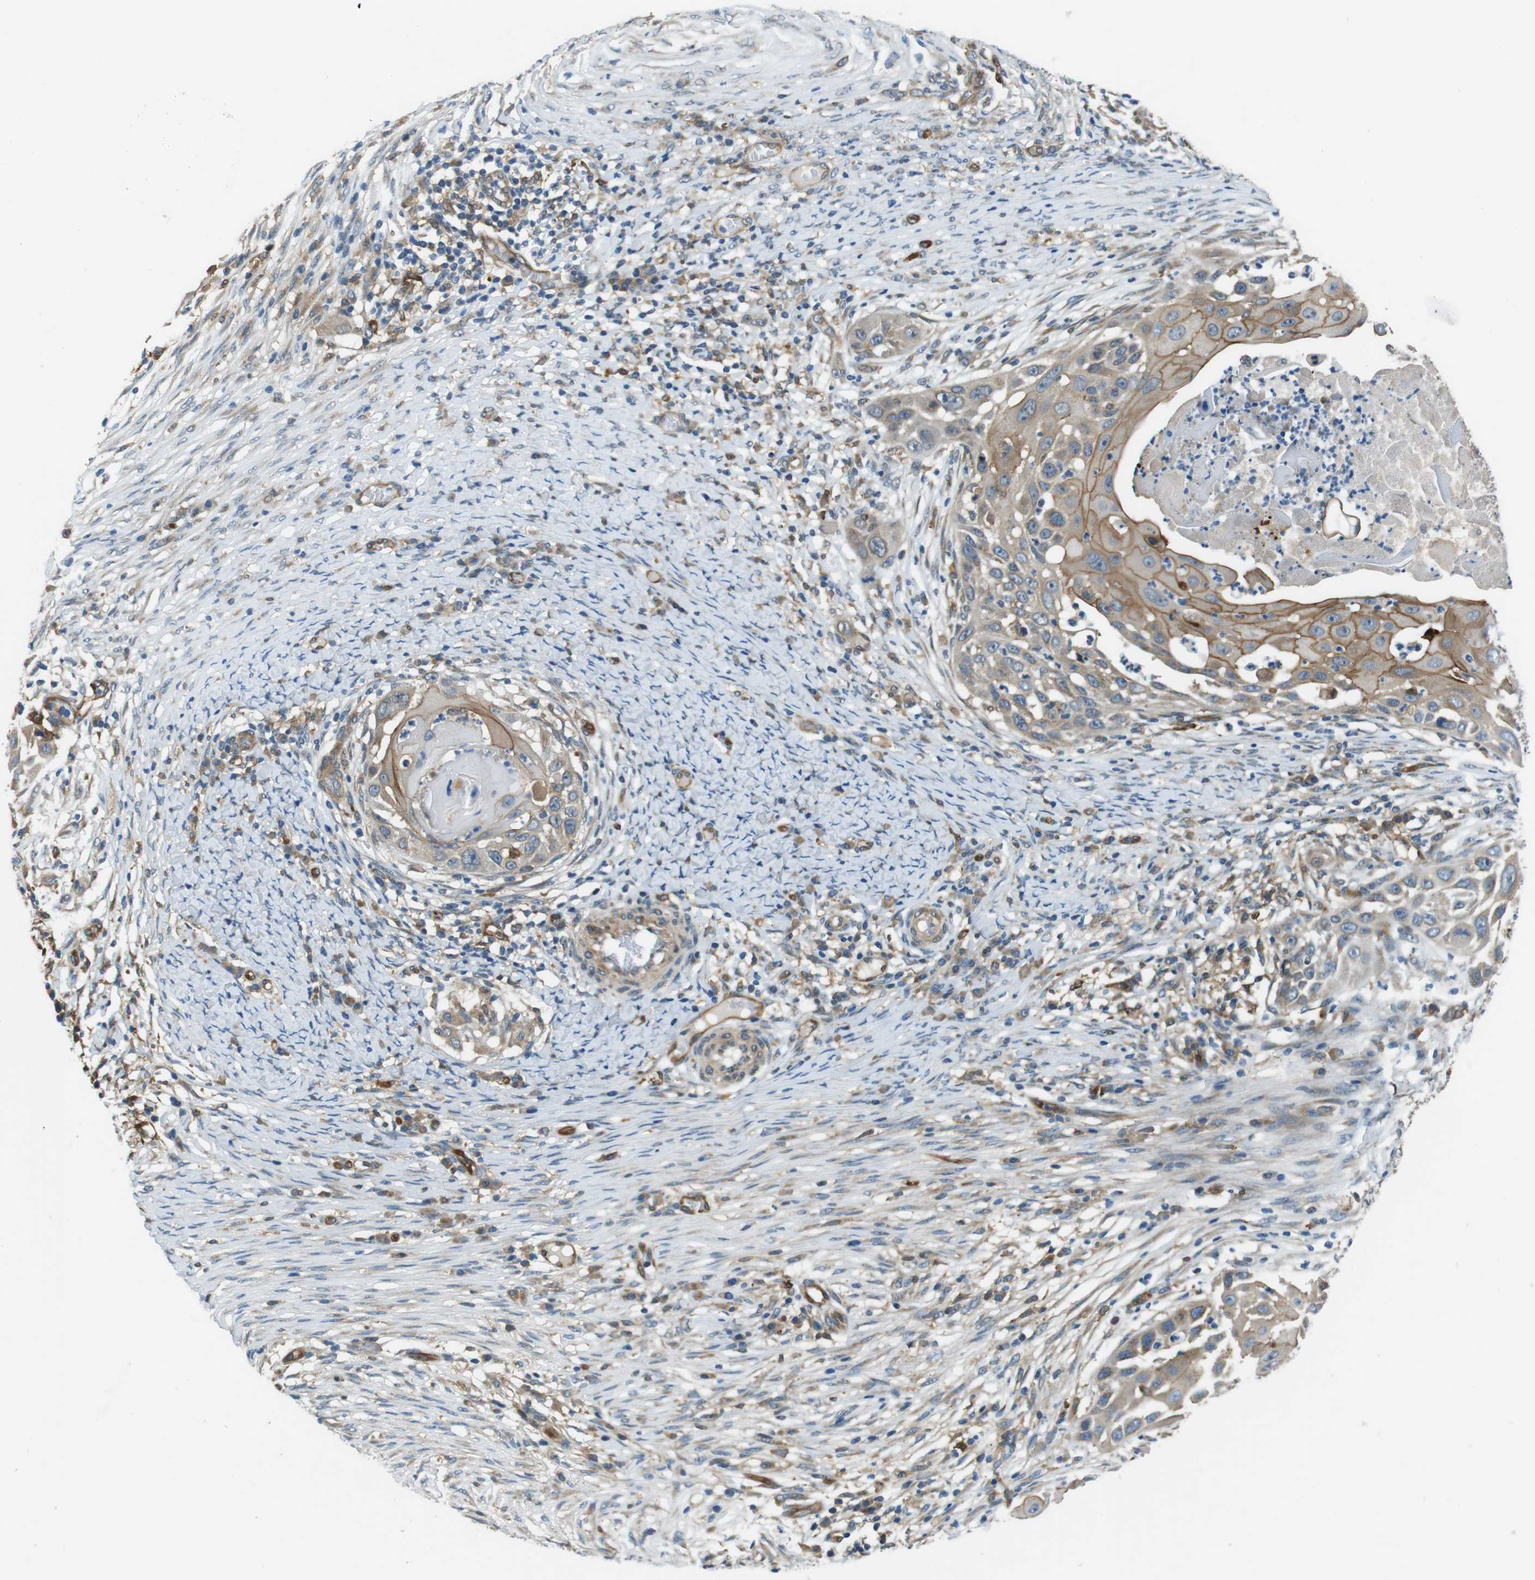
{"staining": {"intensity": "moderate", "quantity": "25%-75%", "location": "cytoplasmic/membranous"}, "tissue": "skin cancer", "cell_type": "Tumor cells", "image_type": "cancer", "snomed": [{"axis": "morphology", "description": "Squamous cell carcinoma, NOS"}, {"axis": "topography", "description": "Skin"}], "caption": "The image displays a brown stain indicating the presence of a protein in the cytoplasmic/membranous of tumor cells in skin squamous cell carcinoma.", "gene": "PALD1", "patient": {"sex": "female", "age": 44}}